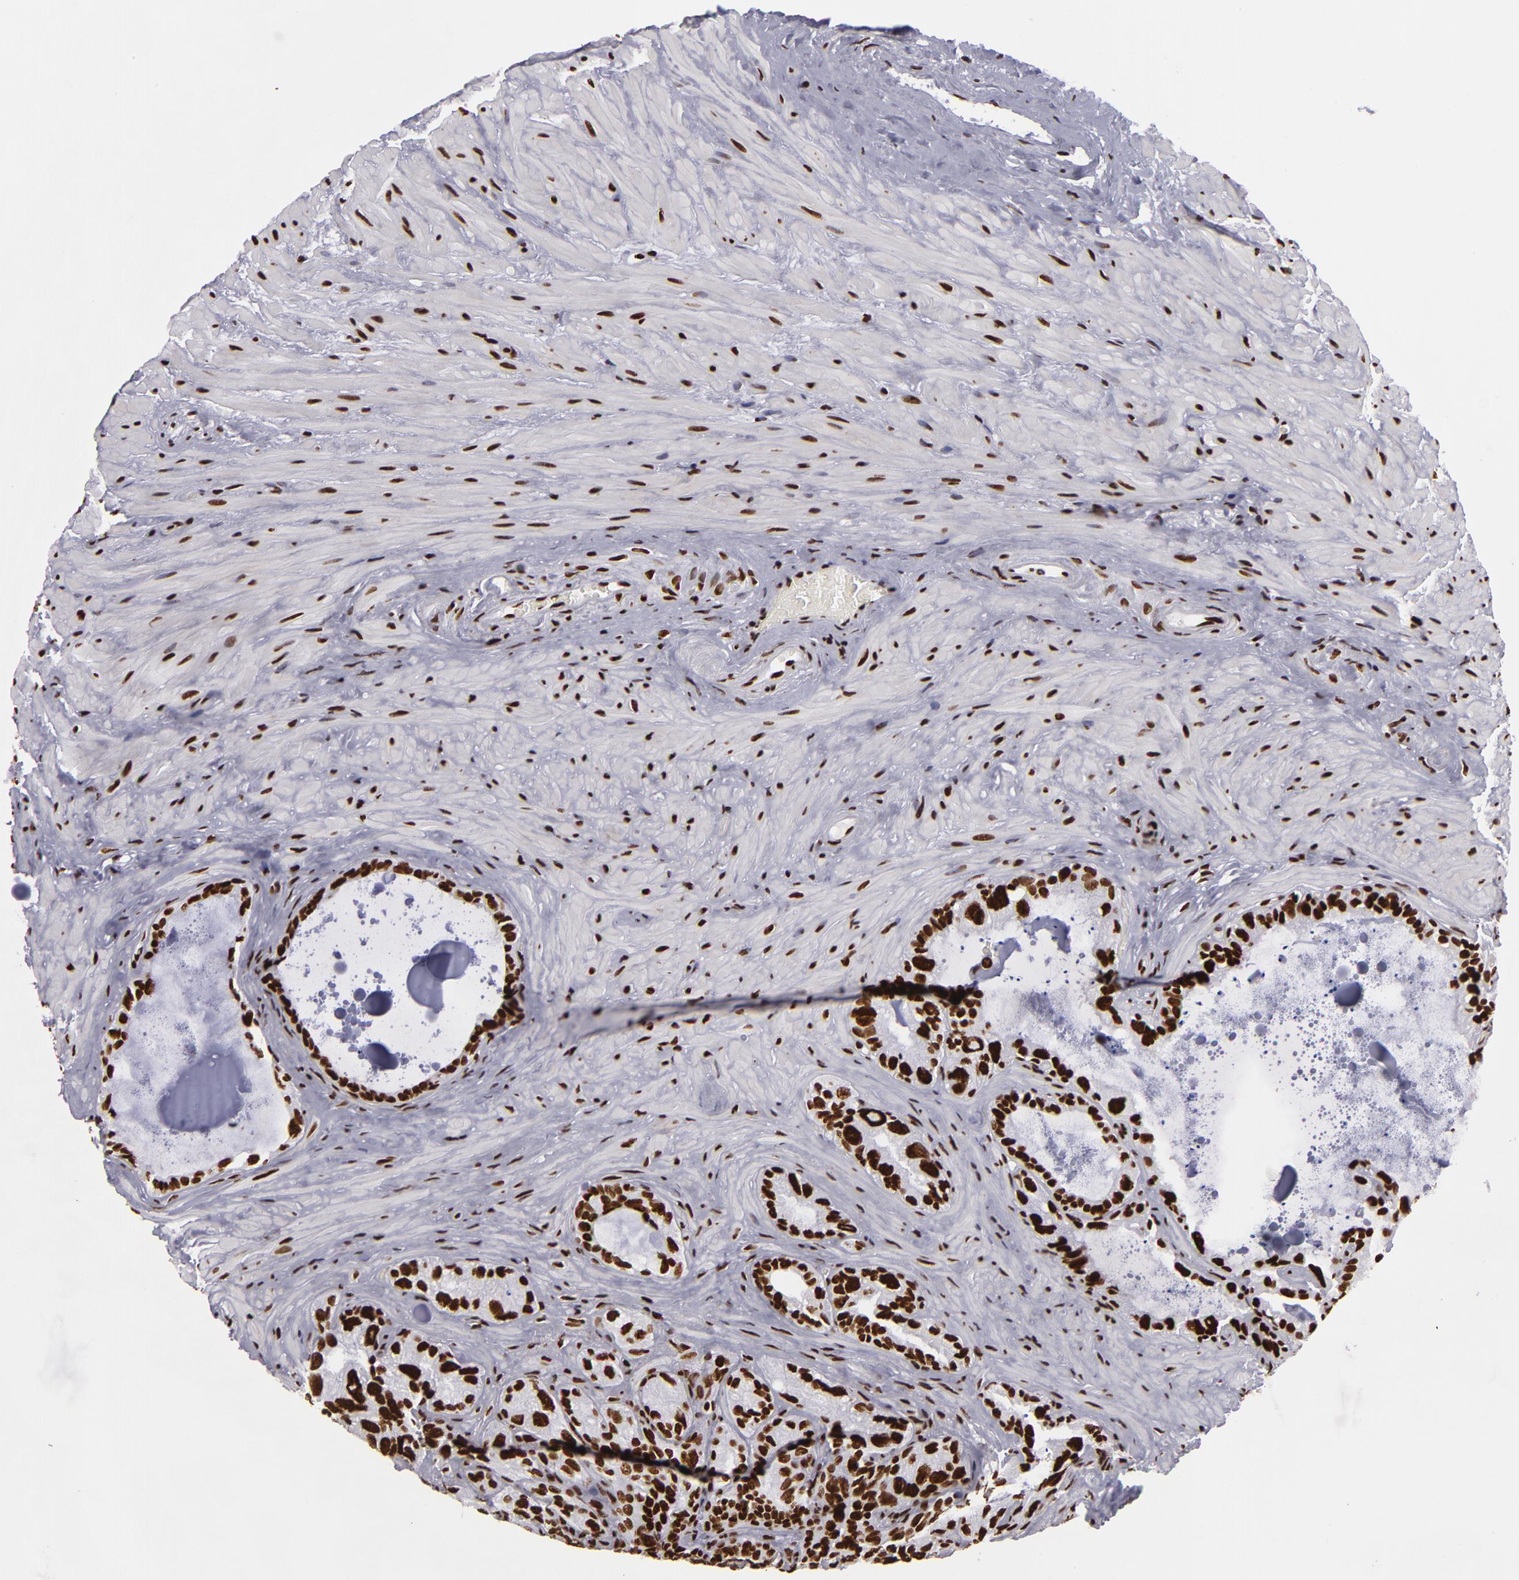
{"staining": {"intensity": "strong", "quantity": ">75%", "location": "nuclear"}, "tissue": "seminal vesicle", "cell_type": "Glandular cells", "image_type": "normal", "snomed": [{"axis": "morphology", "description": "Normal tissue, NOS"}, {"axis": "topography", "description": "Seminal veicle"}], "caption": "Protein staining demonstrates strong nuclear expression in about >75% of glandular cells in unremarkable seminal vesicle.", "gene": "SAFB", "patient": {"sex": "male", "age": 63}}